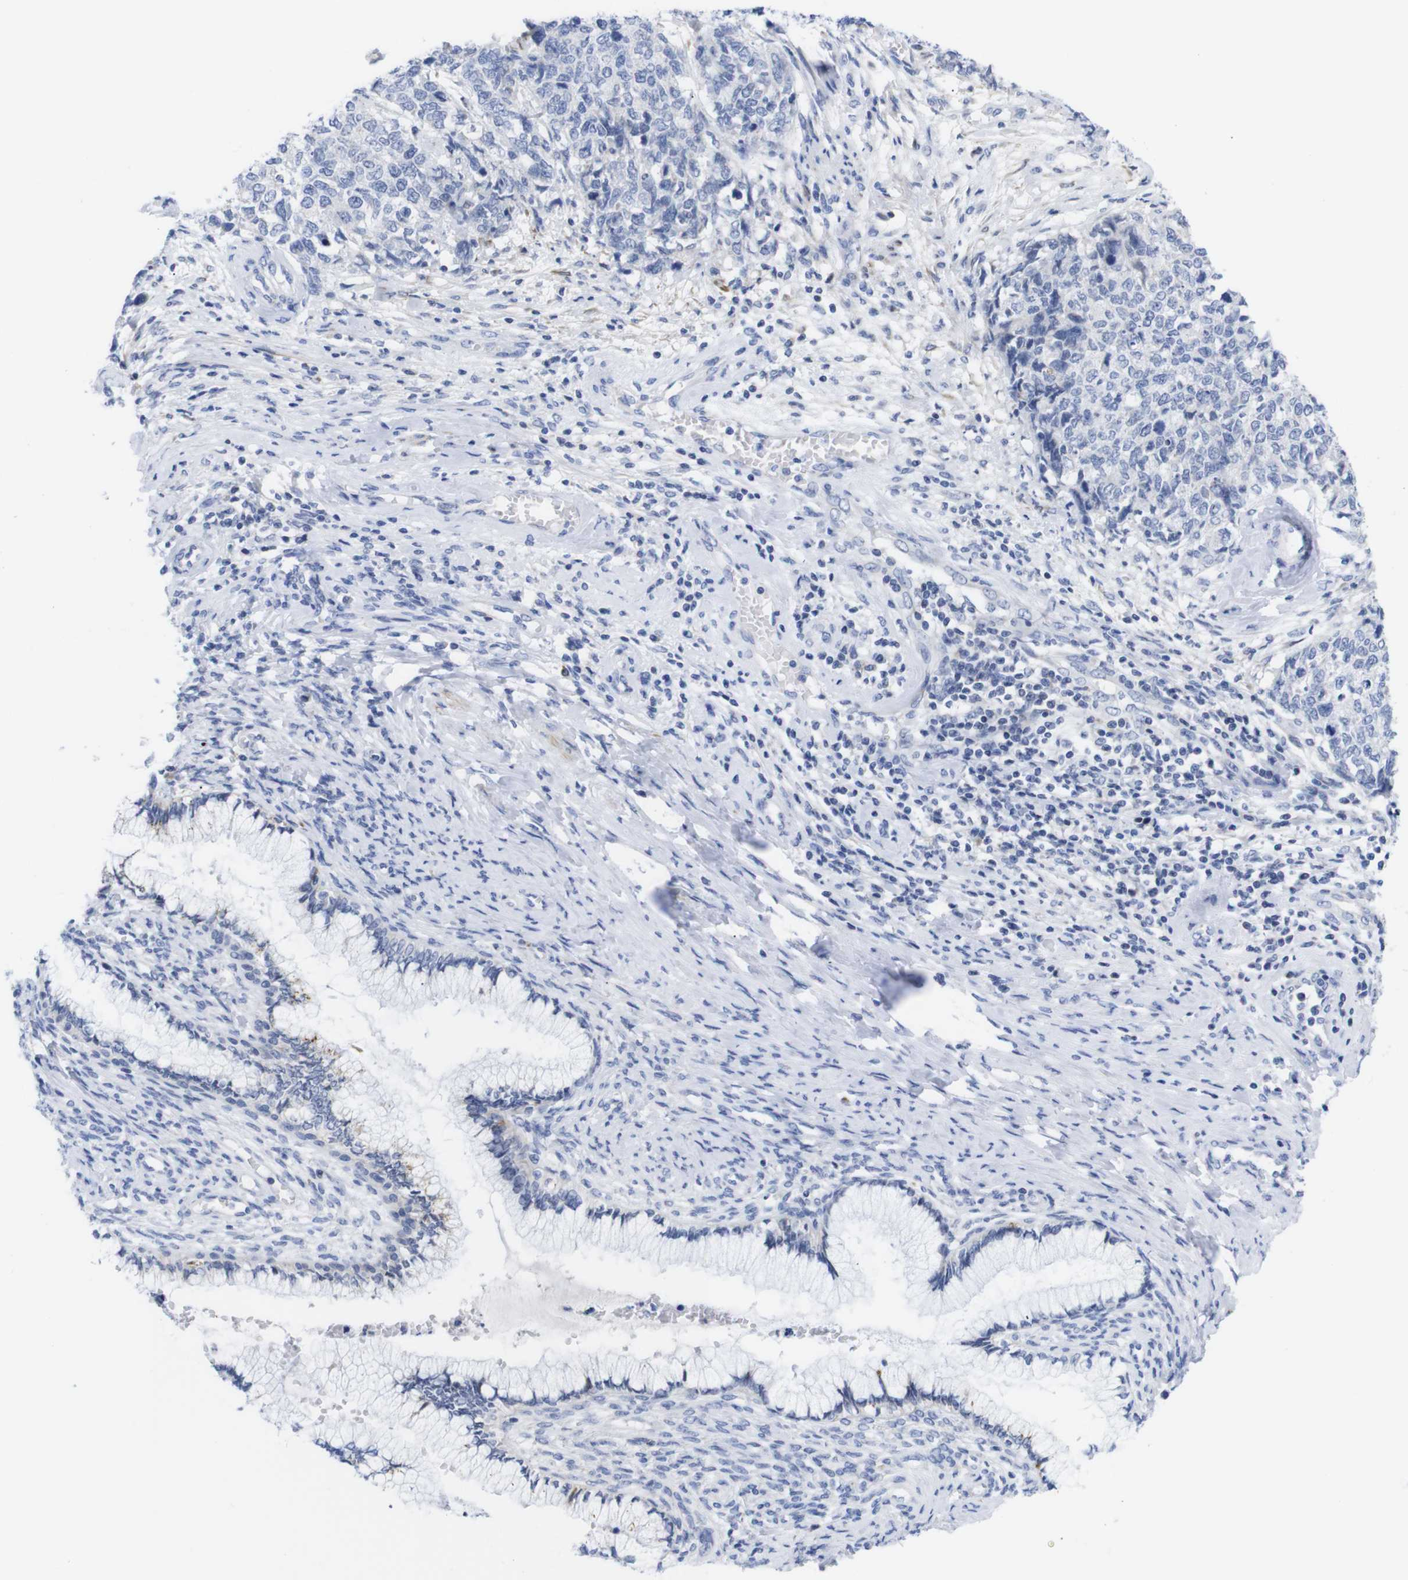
{"staining": {"intensity": "negative", "quantity": "none", "location": "none"}, "tissue": "cervical cancer", "cell_type": "Tumor cells", "image_type": "cancer", "snomed": [{"axis": "morphology", "description": "Squamous cell carcinoma, NOS"}, {"axis": "topography", "description": "Cervix"}], "caption": "An IHC micrograph of cervical squamous cell carcinoma is shown. There is no staining in tumor cells of cervical squamous cell carcinoma.", "gene": "LRRC55", "patient": {"sex": "female", "age": 63}}